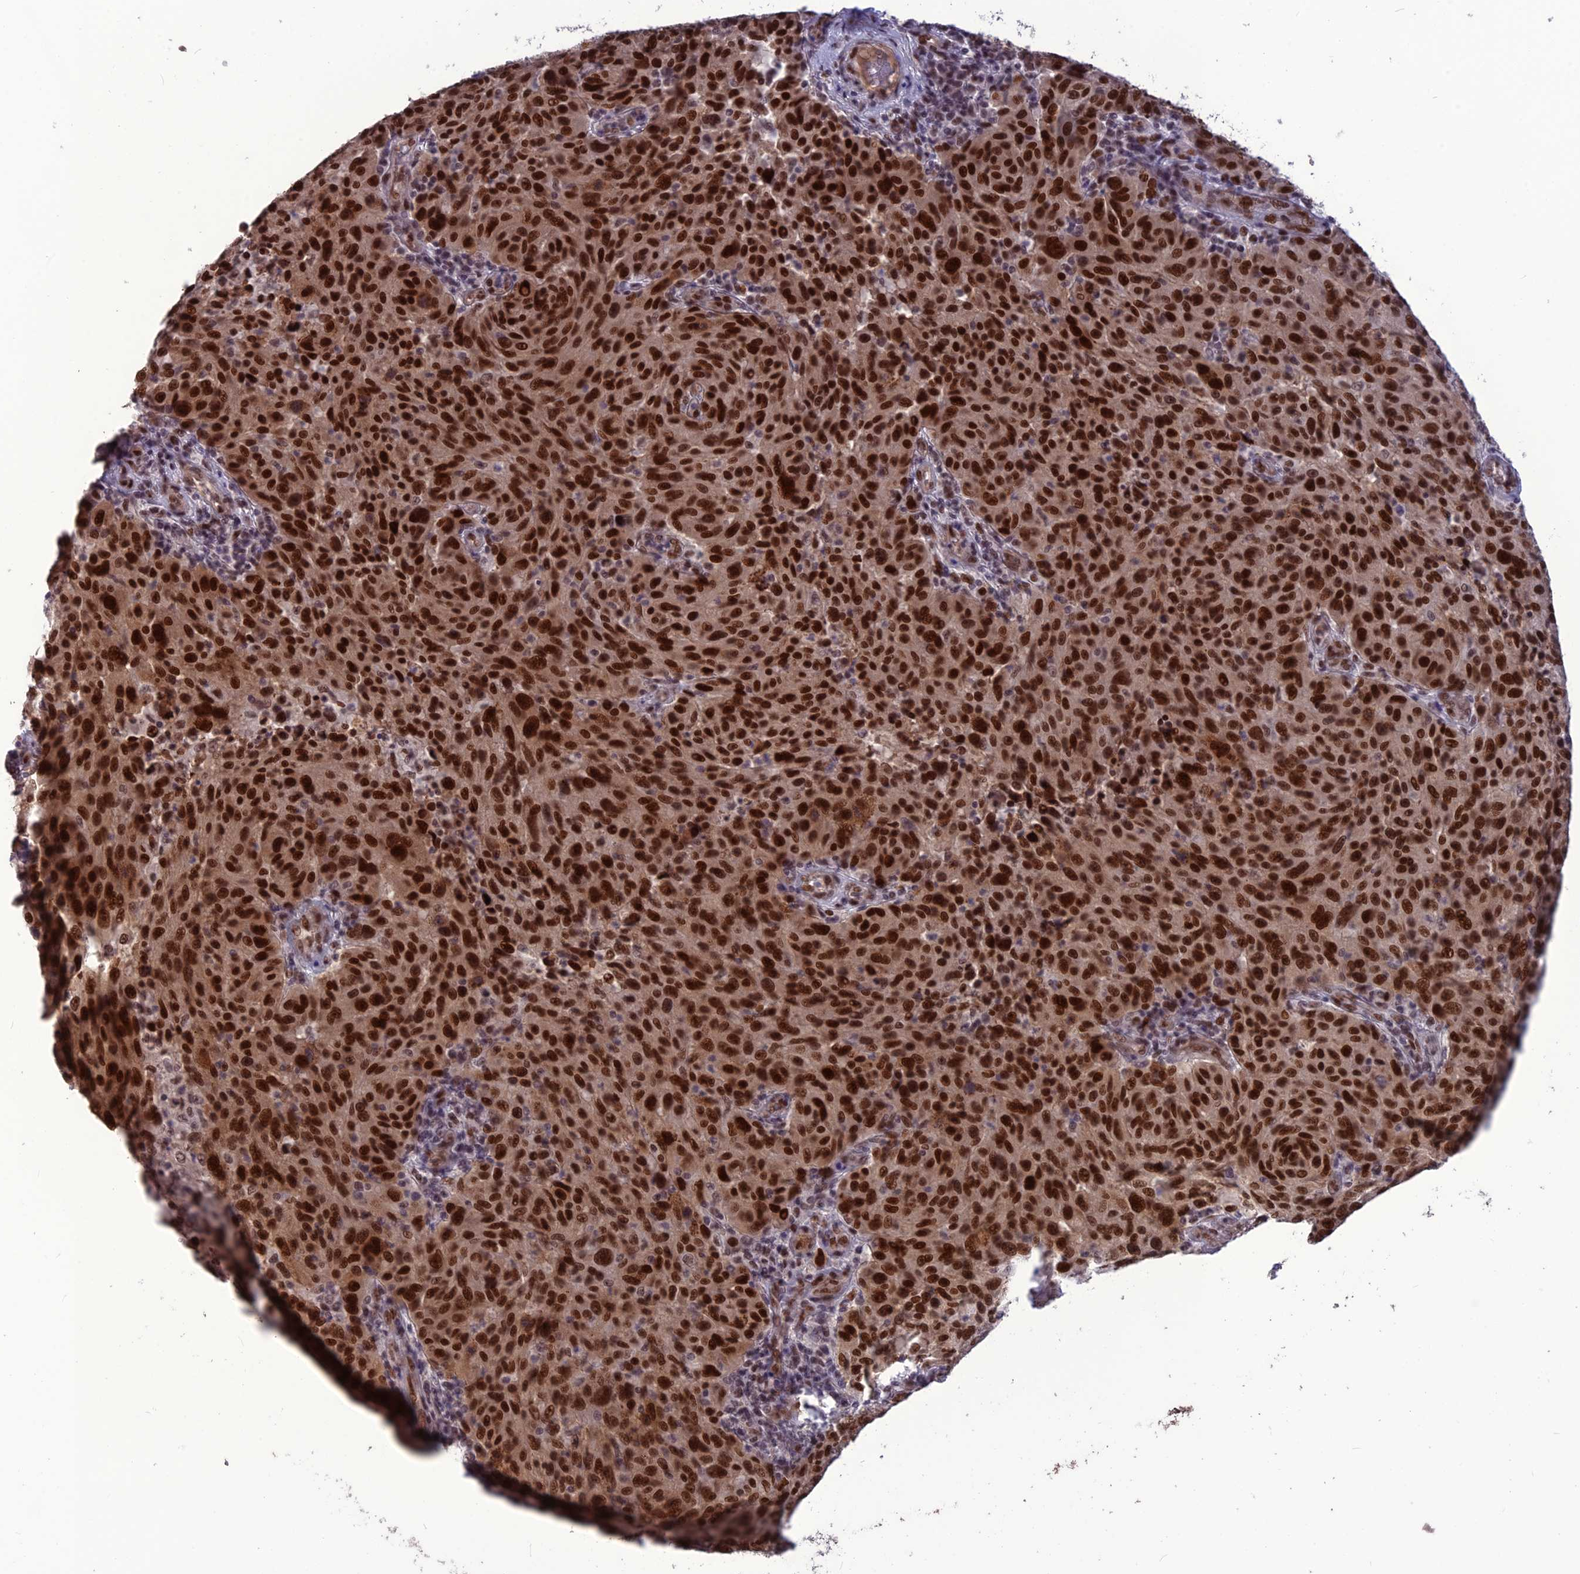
{"staining": {"intensity": "strong", "quantity": ">75%", "location": "nuclear"}, "tissue": "melanoma", "cell_type": "Tumor cells", "image_type": "cancer", "snomed": [{"axis": "morphology", "description": "Malignant melanoma, NOS"}, {"axis": "topography", "description": "Skin"}], "caption": "Protein expression analysis of malignant melanoma displays strong nuclear staining in about >75% of tumor cells. (Stains: DAB (3,3'-diaminobenzidine) in brown, nuclei in blue, Microscopy: brightfield microscopy at high magnification).", "gene": "DIS3", "patient": {"sex": "male", "age": 53}}